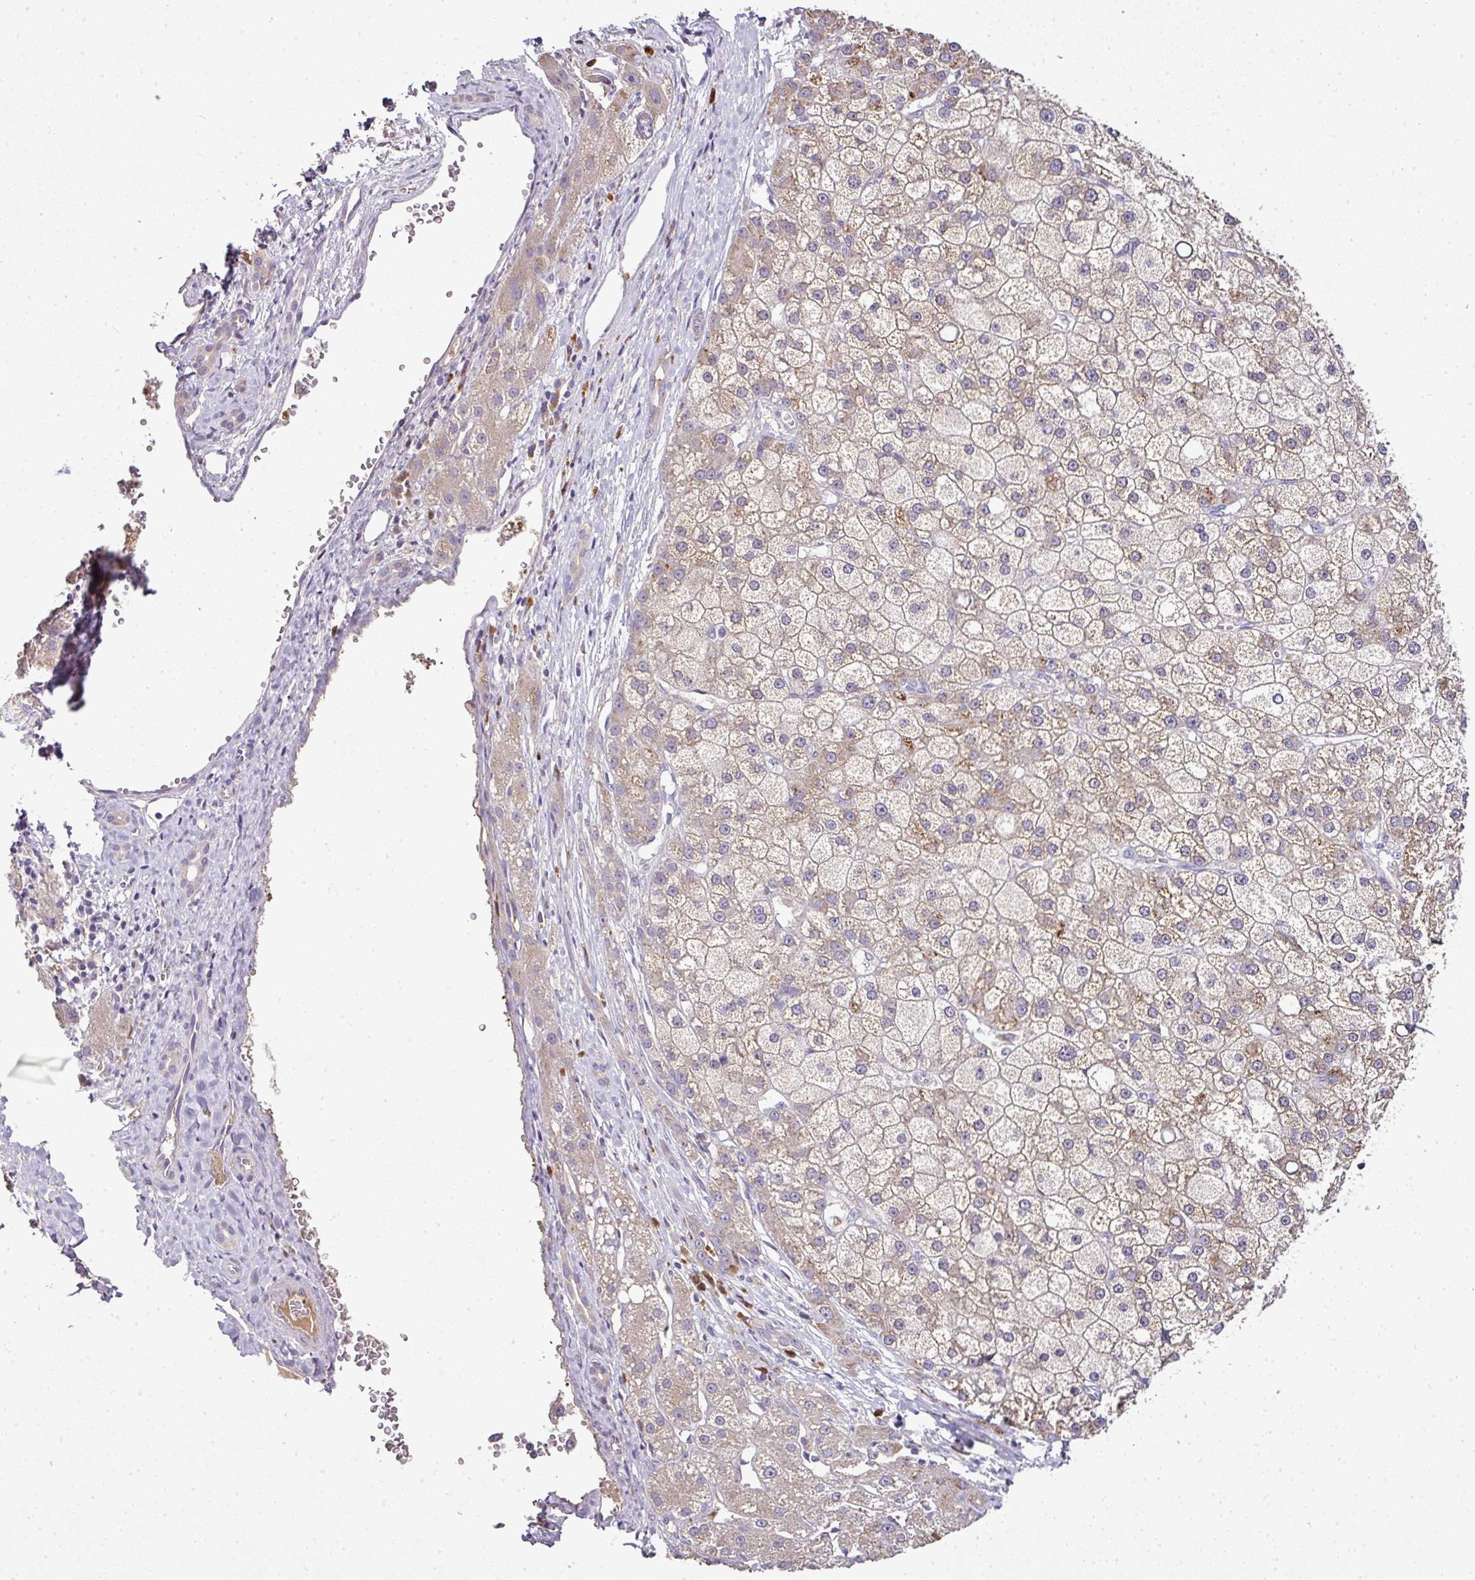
{"staining": {"intensity": "moderate", "quantity": "25%-75%", "location": "cytoplasmic/membranous"}, "tissue": "liver cancer", "cell_type": "Tumor cells", "image_type": "cancer", "snomed": [{"axis": "morphology", "description": "Carcinoma, Hepatocellular, NOS"}, {"axis": "topography", "description": "Liver"}], "caption": "High-power microscopy captured an immunohistochemistry (IHC) photomicrograph of liver cancer, revealing moderate cytoplasmic/membranous staining in about 25%-75% of tumor cells.", "gene": "CAB39L", "patient": {"sex": "male", "age": 67}}